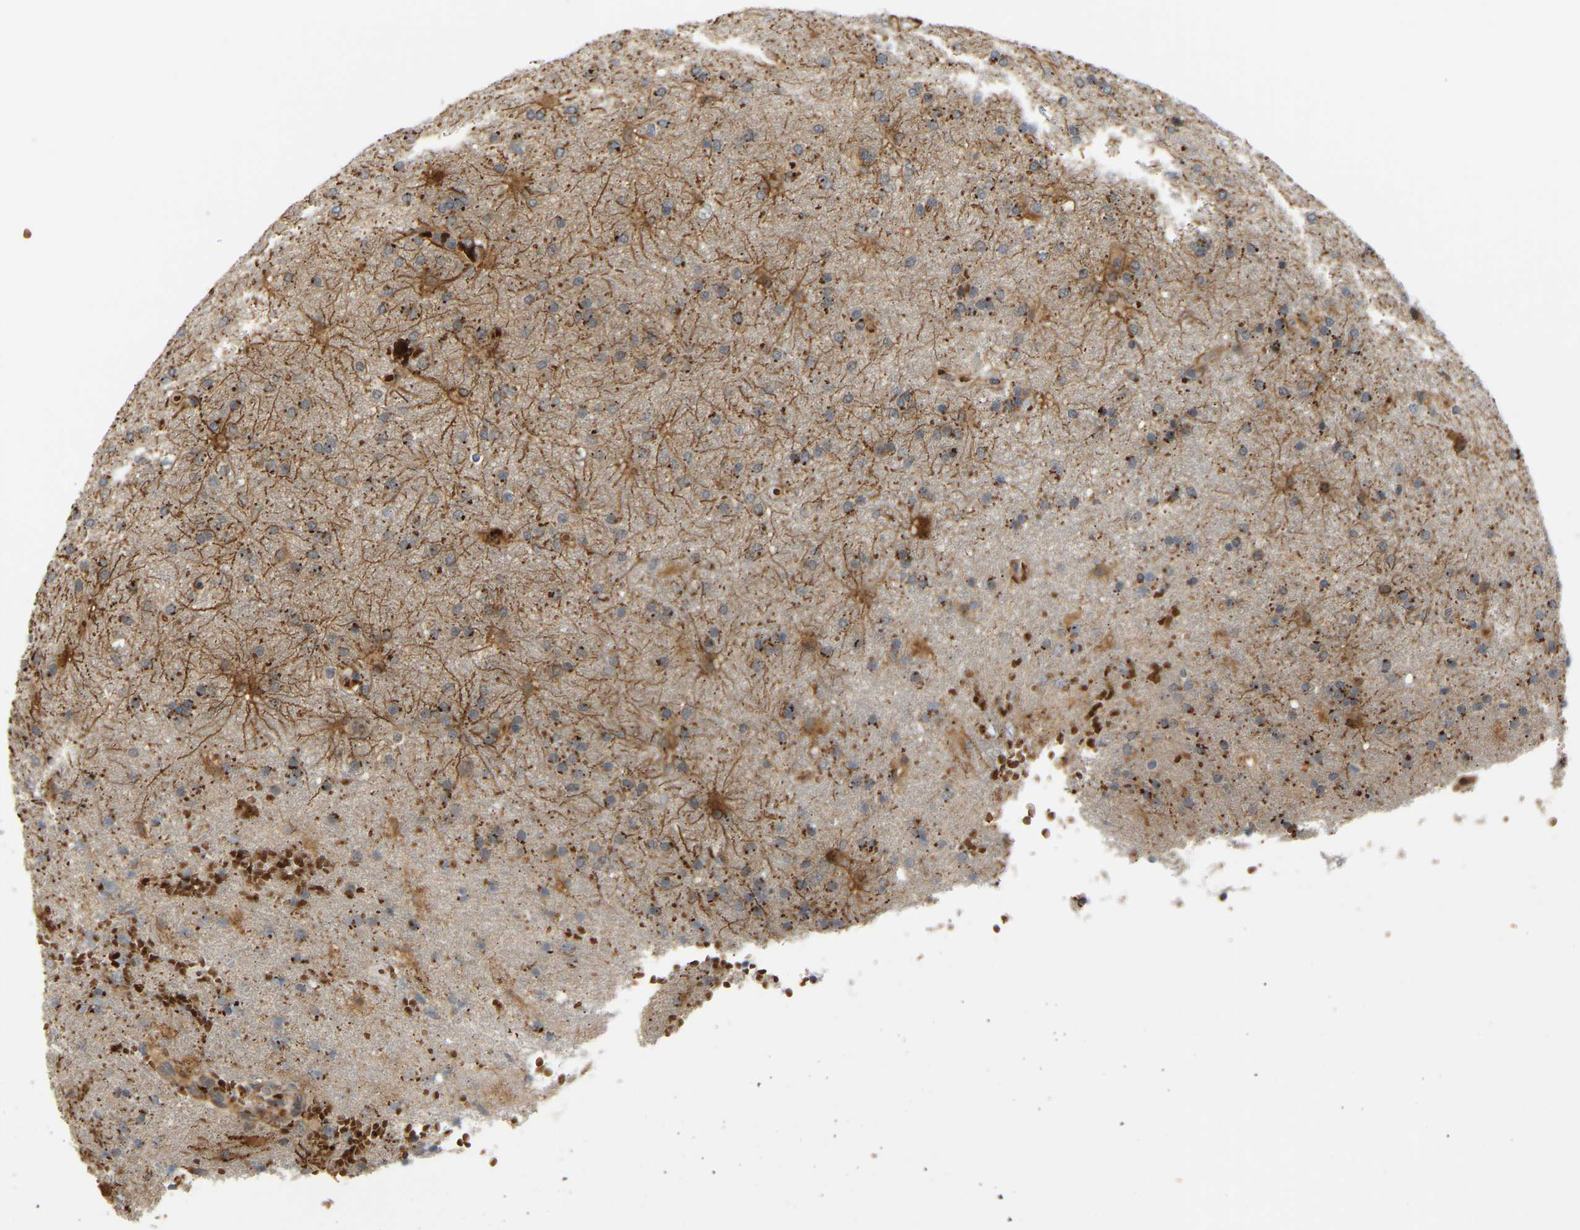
{"staining": {"intensity": "moderate", "quantity": "25%-75%", "location": "cytoplasmic/membranous"}, "tissue": "glioma", "cell_type": "Tumor cells", "image_type": "cancer", "snomed": [{"axis": "morphology", "description": "Glioma, malignant, High grade"}, {"axis": "topography", "description": "Brain"}], "caption": "High-grade glioma (malignant) stained with a protein marker reveals moderate staining in tumor cells.", "gene": "POGLUT2", "patient": {"sex": "male", "age": 72}}